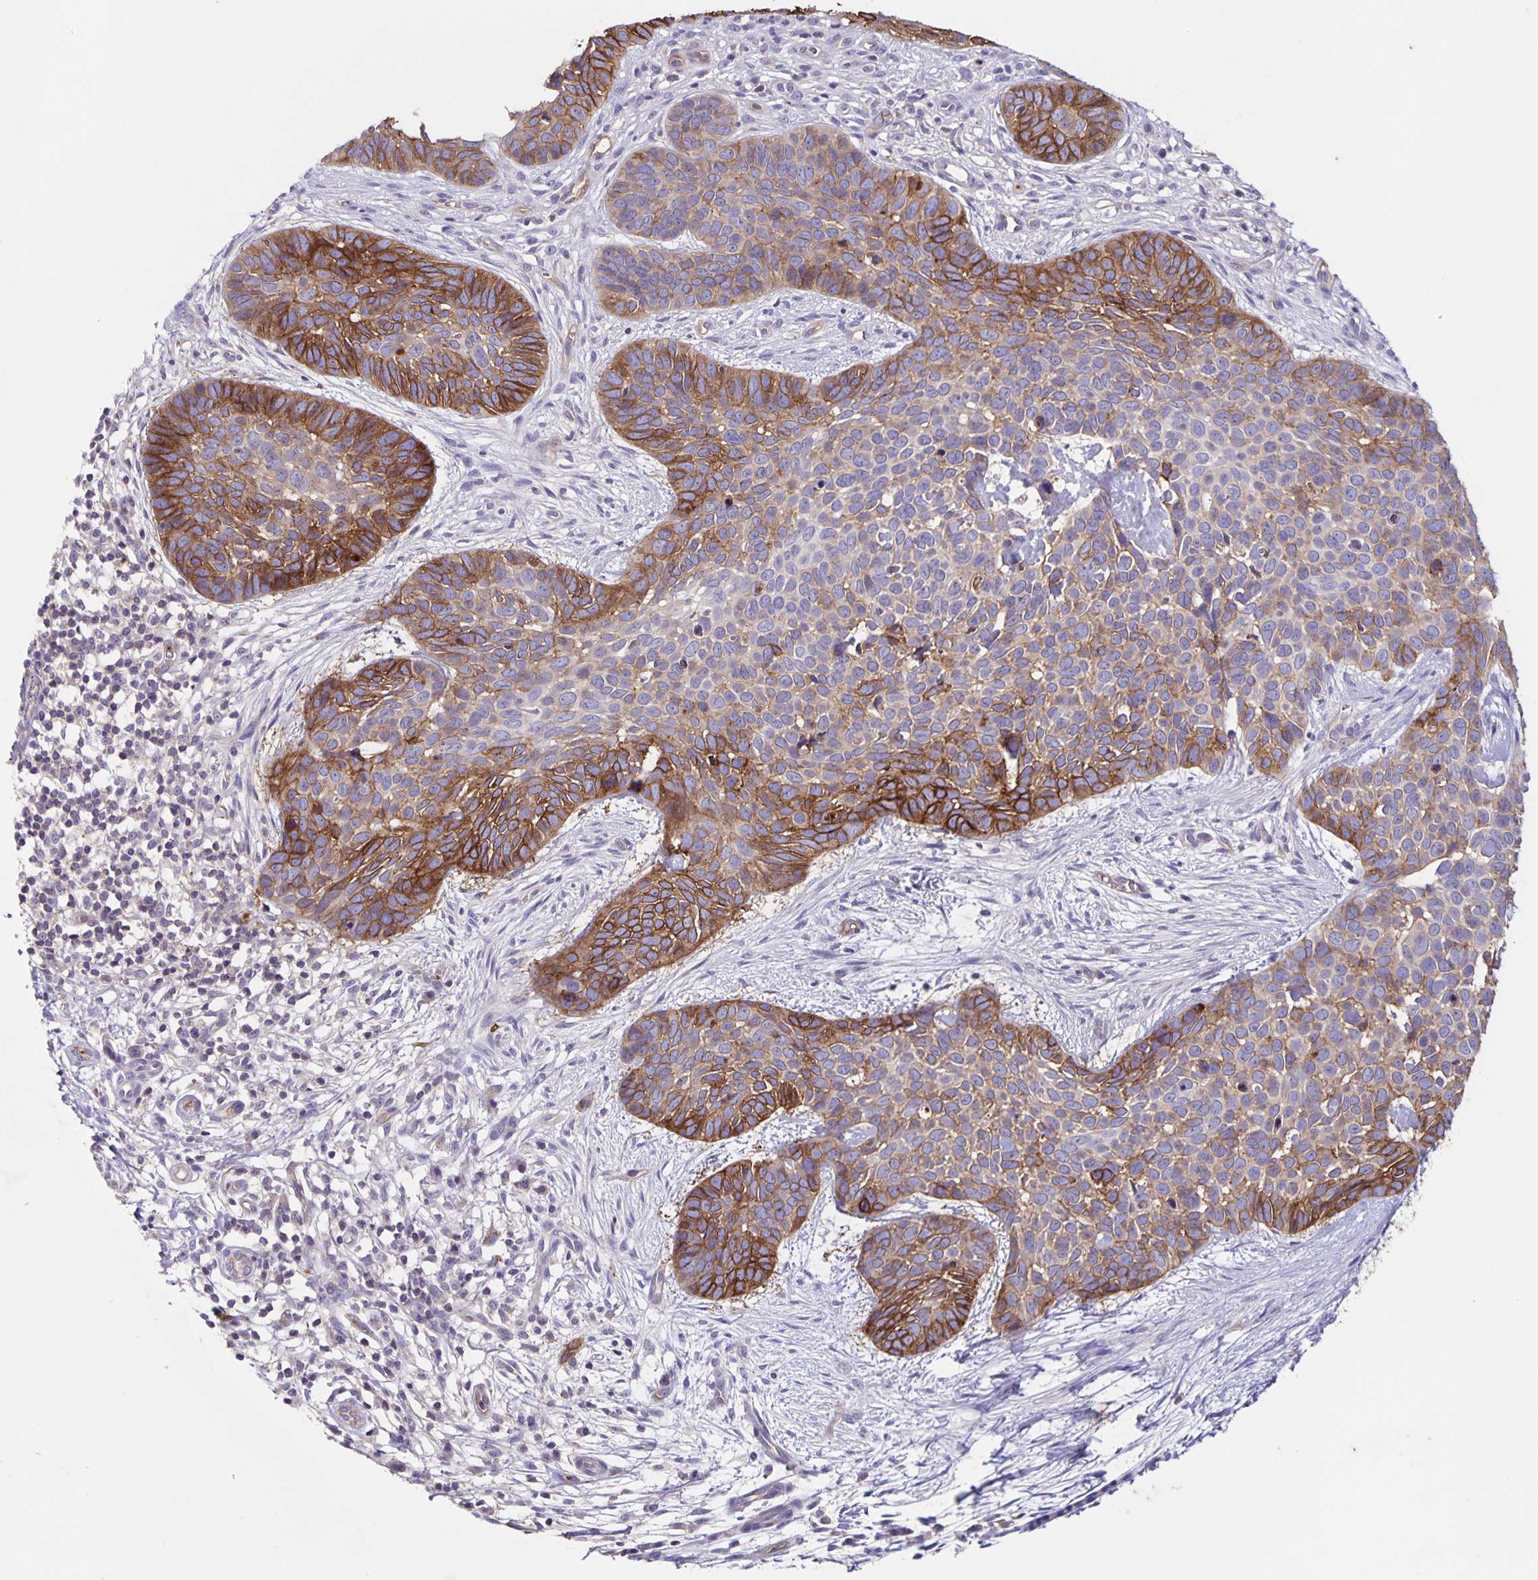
{"staining": {"intensity": "moderate", "quantity": "25%-75%", "location": "cytoplasmic/membranous"}, "tissue": "skin cancer", "cell_type": "Tumor cells", "image_type": "cancer", "snomed": [{"axis": "morphology", "description": "Basal cell carcinoma"}, {"axis": "topography", "description": "Skin"}], "caption": "Immunohistochemistry (IHC) micrograph of neoplastic tissue: skin cancer (basal cell carcinoma) stained using IHC shows medium levels of moderate protein expression localized specifically in the cytoplasmic/membranous of tumor cells, appearing as a cytoplasmic/membranous brown color.", "gene": "ITGA2", "patient": {"sex": "male", "age": 69}}